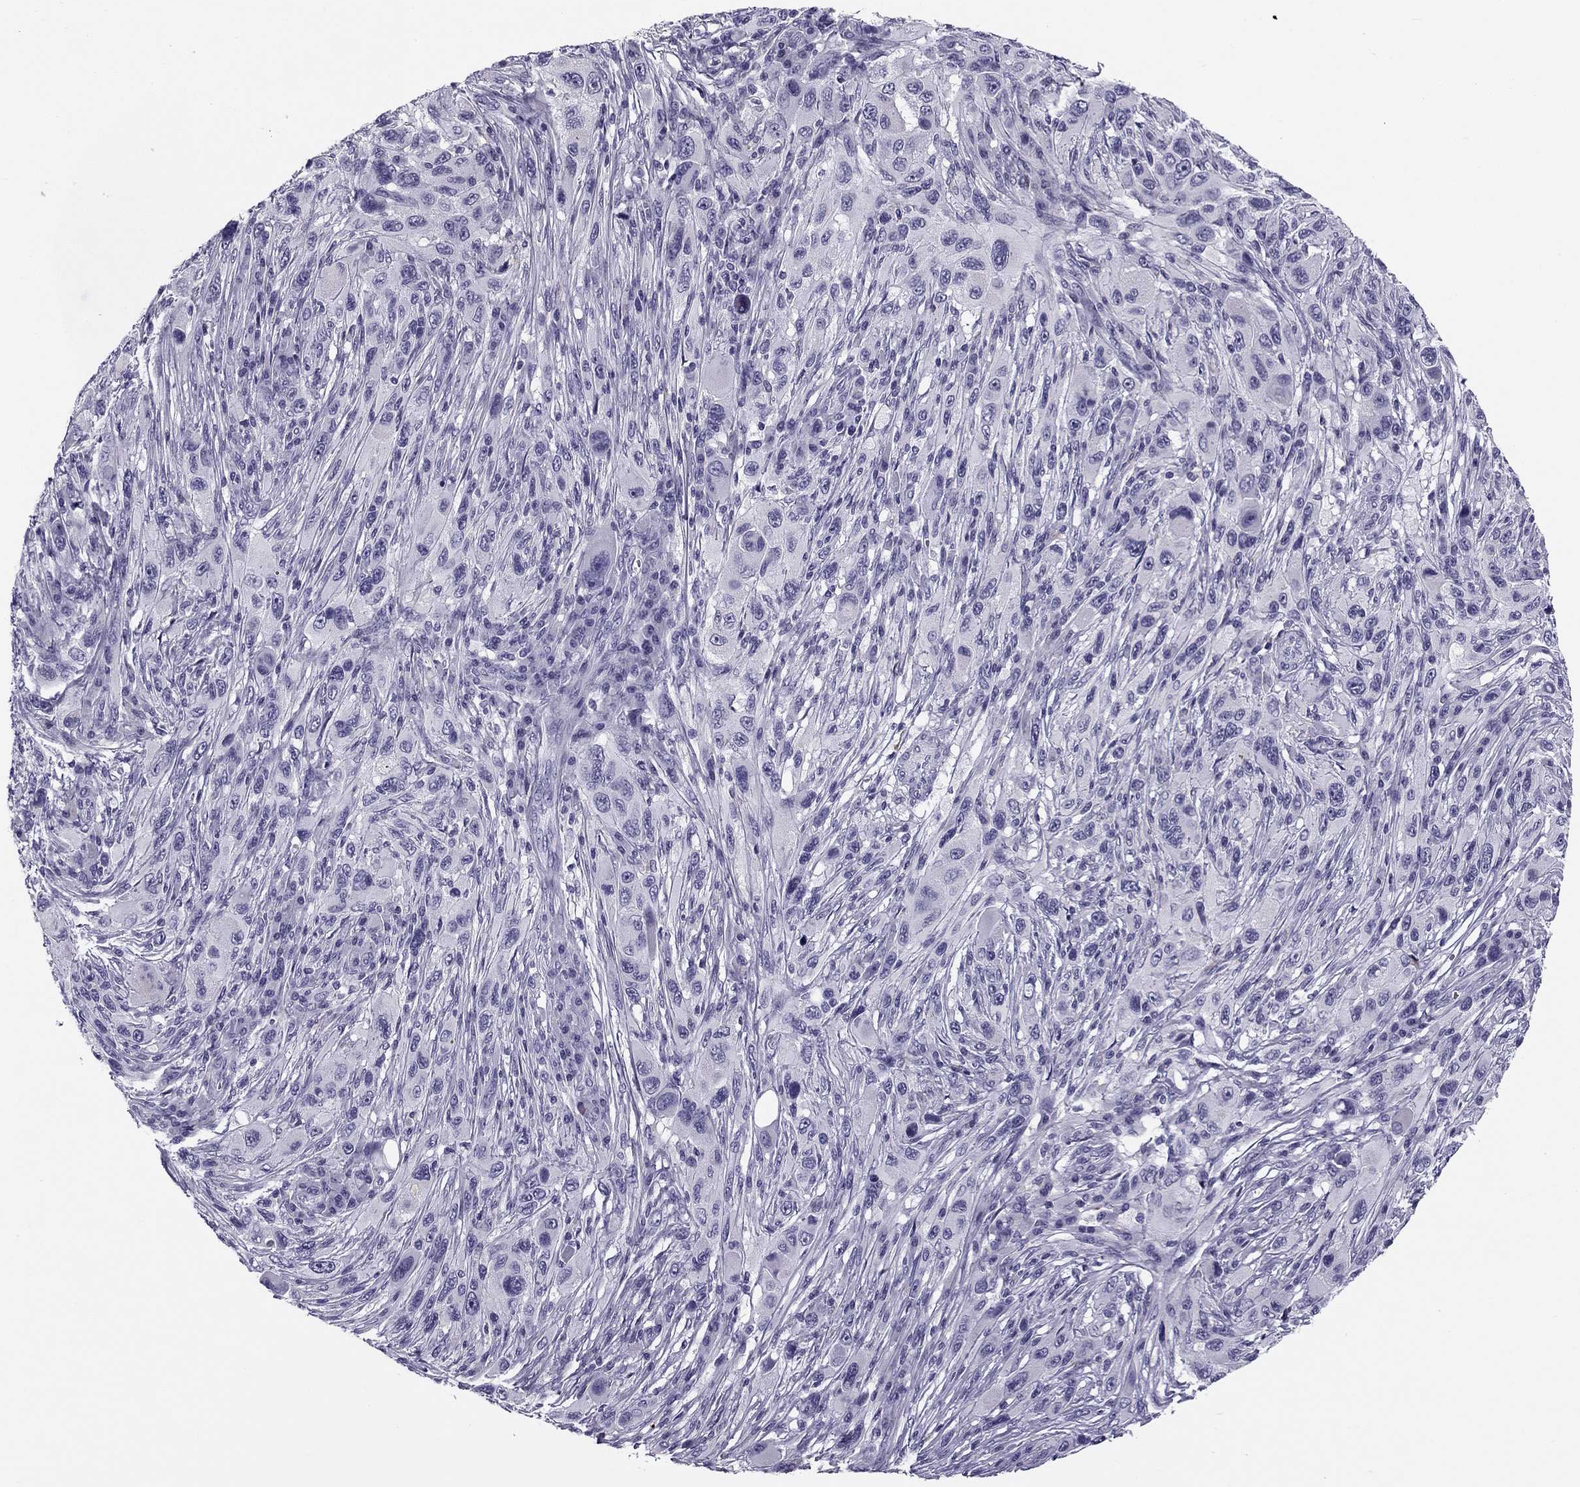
{"staining": {"intensity": "negative", "quantity": "none", "location": "none"}, "tissue": "melanoma", "cell_type": "Tumor cells", "image_type": "cancer", "snomed": [{"axis": "morphology", "description": "Malignant melanoma, NOS"}, {"axis": "topography", "description": "Skin"}], "caption": "Immunohistochemical staining of human malignant melanoma demonstrates no significant staining in tumor cells. (IHC, brightfield microscopy, high magnification).", "gene": "MC5R", "patient": {"sex": "male", "age": 53}}